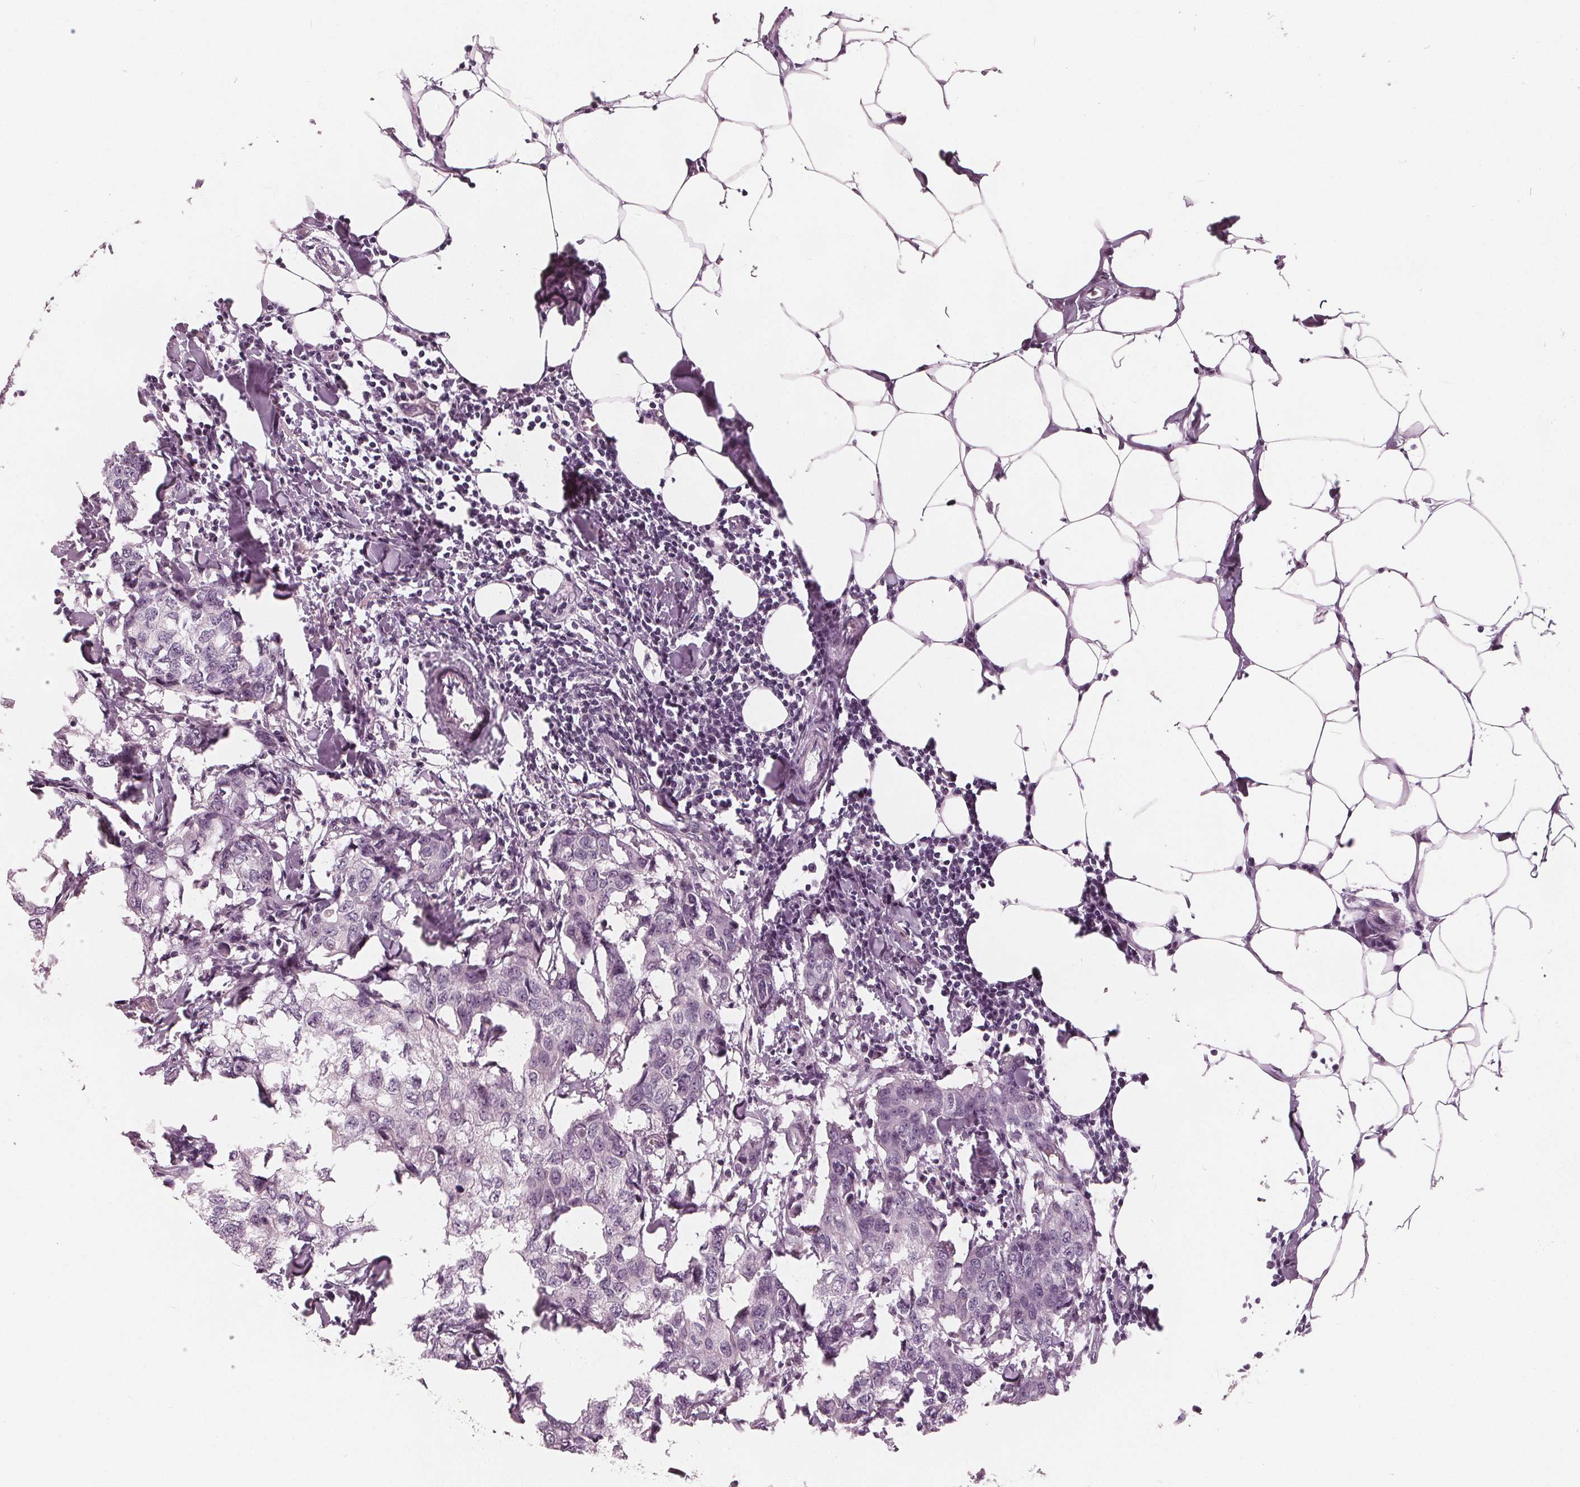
{"staining": {"intensity": "negative", "quantity": "none", "location": "none"}, "tissue": "breast cancer", "cell_type": "Tumor cells", "image_type": "cancer", "snomed": [{"axis": "morphology", "description": "Duct carcinoma"}, {"axis": "topography", "description": "Breast"}], "caption": "Breast invasive ductal carcinoma stained for a protein using immunohistochemistry displays no positivity tumor cells.", "gene": "SAT2", "patient": {"sex": "female", "age": 27}}